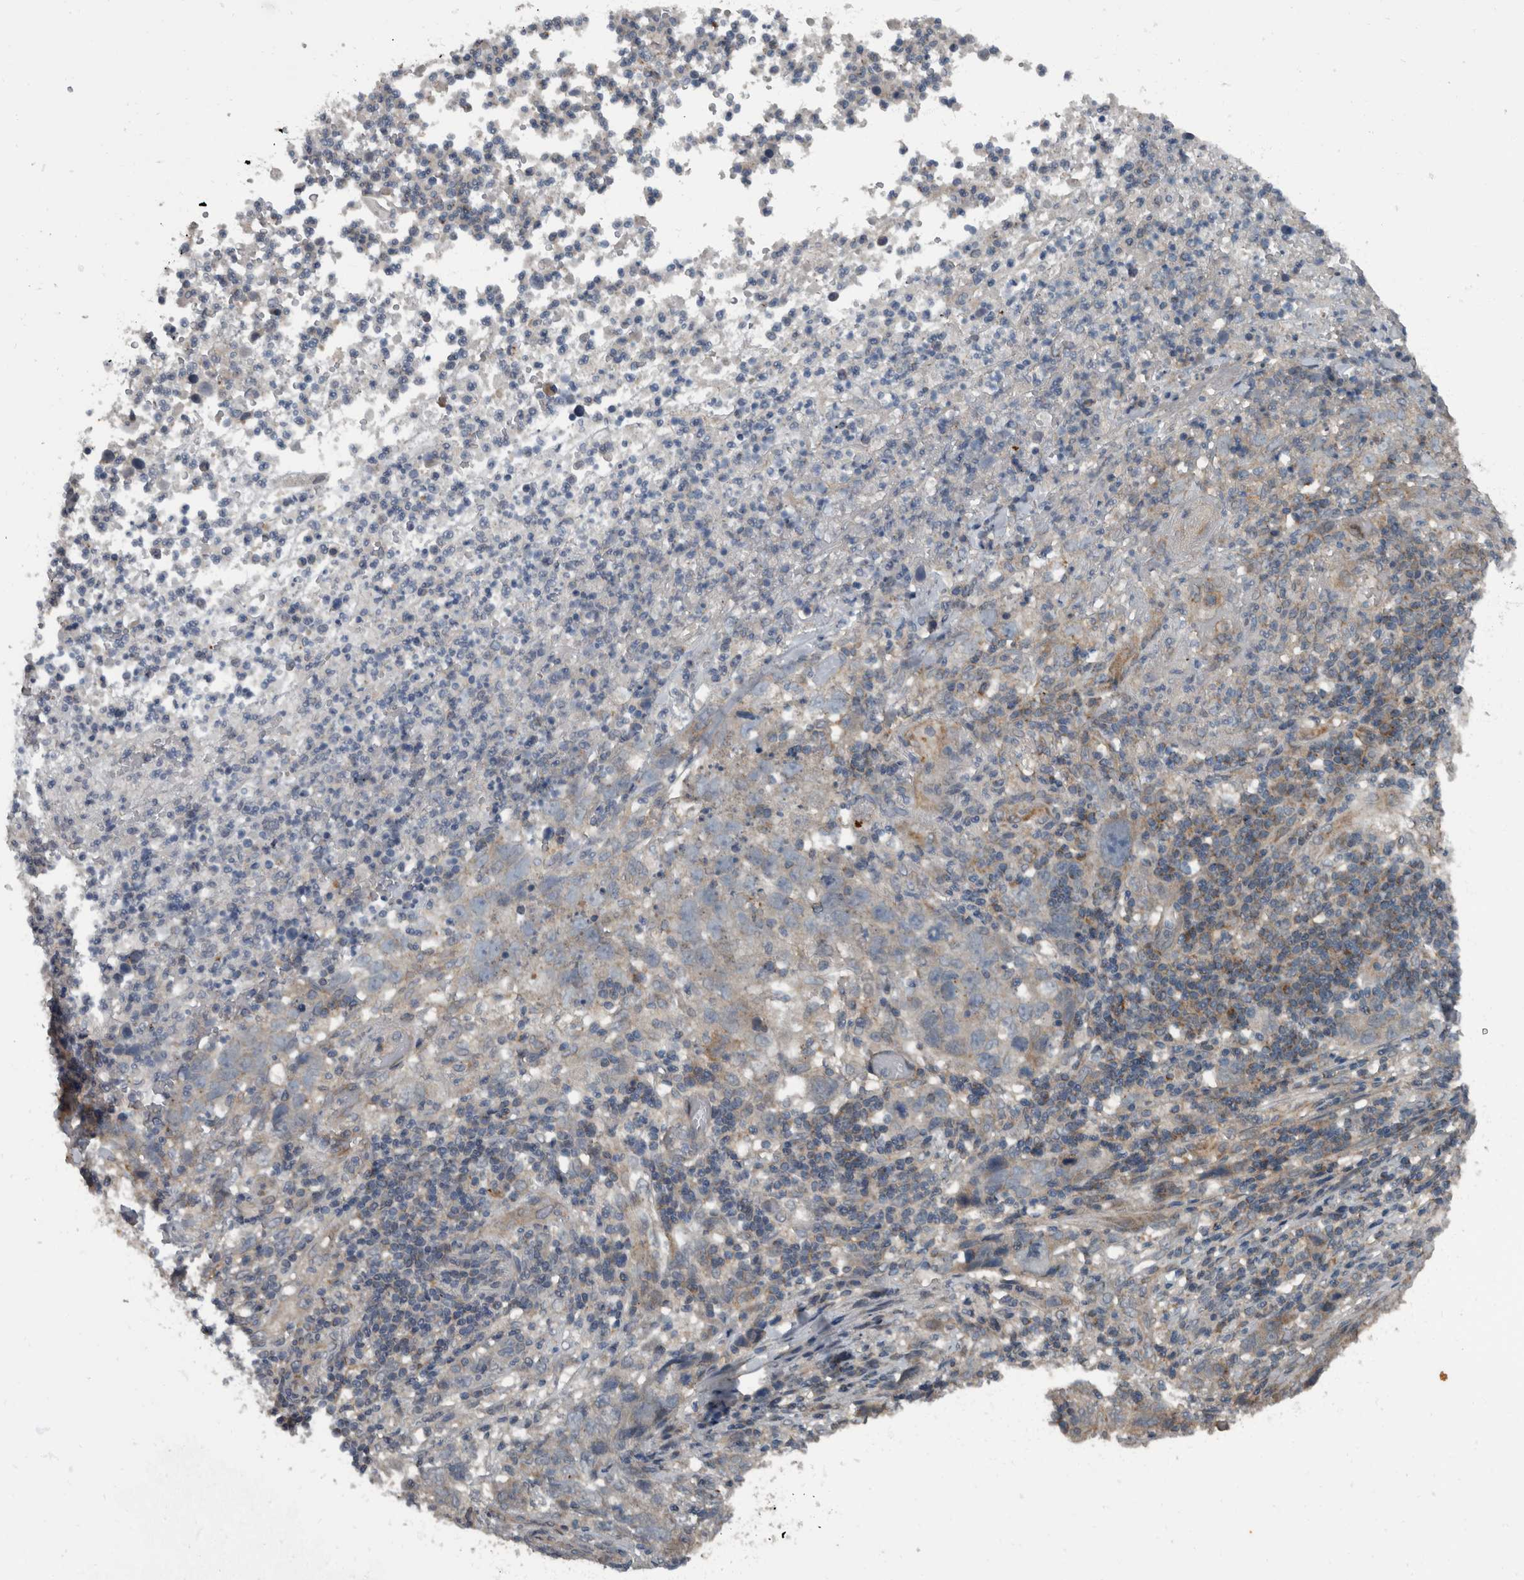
{"staining": {"intensity": "weak", "quantity": "<25%", "location": "cytoplasmic/membranous"}, "tissue": "stomach cancer", "cell_type": "Tumor cells", "image_type": "cancer", "snomed": [{"axis": "morphology", "description": "Adenocarcinoma, NOS"}, {"axis": "topography", "description": "Stomach"}], "caption": "There is no significant positivity in tumor cells of stomach adenocarcinoma. (DAB immunohistochemistry with hematoxylin counter stain).", "gene": "RABGGTB", "patient": {"sex": "male", "age": 48}}